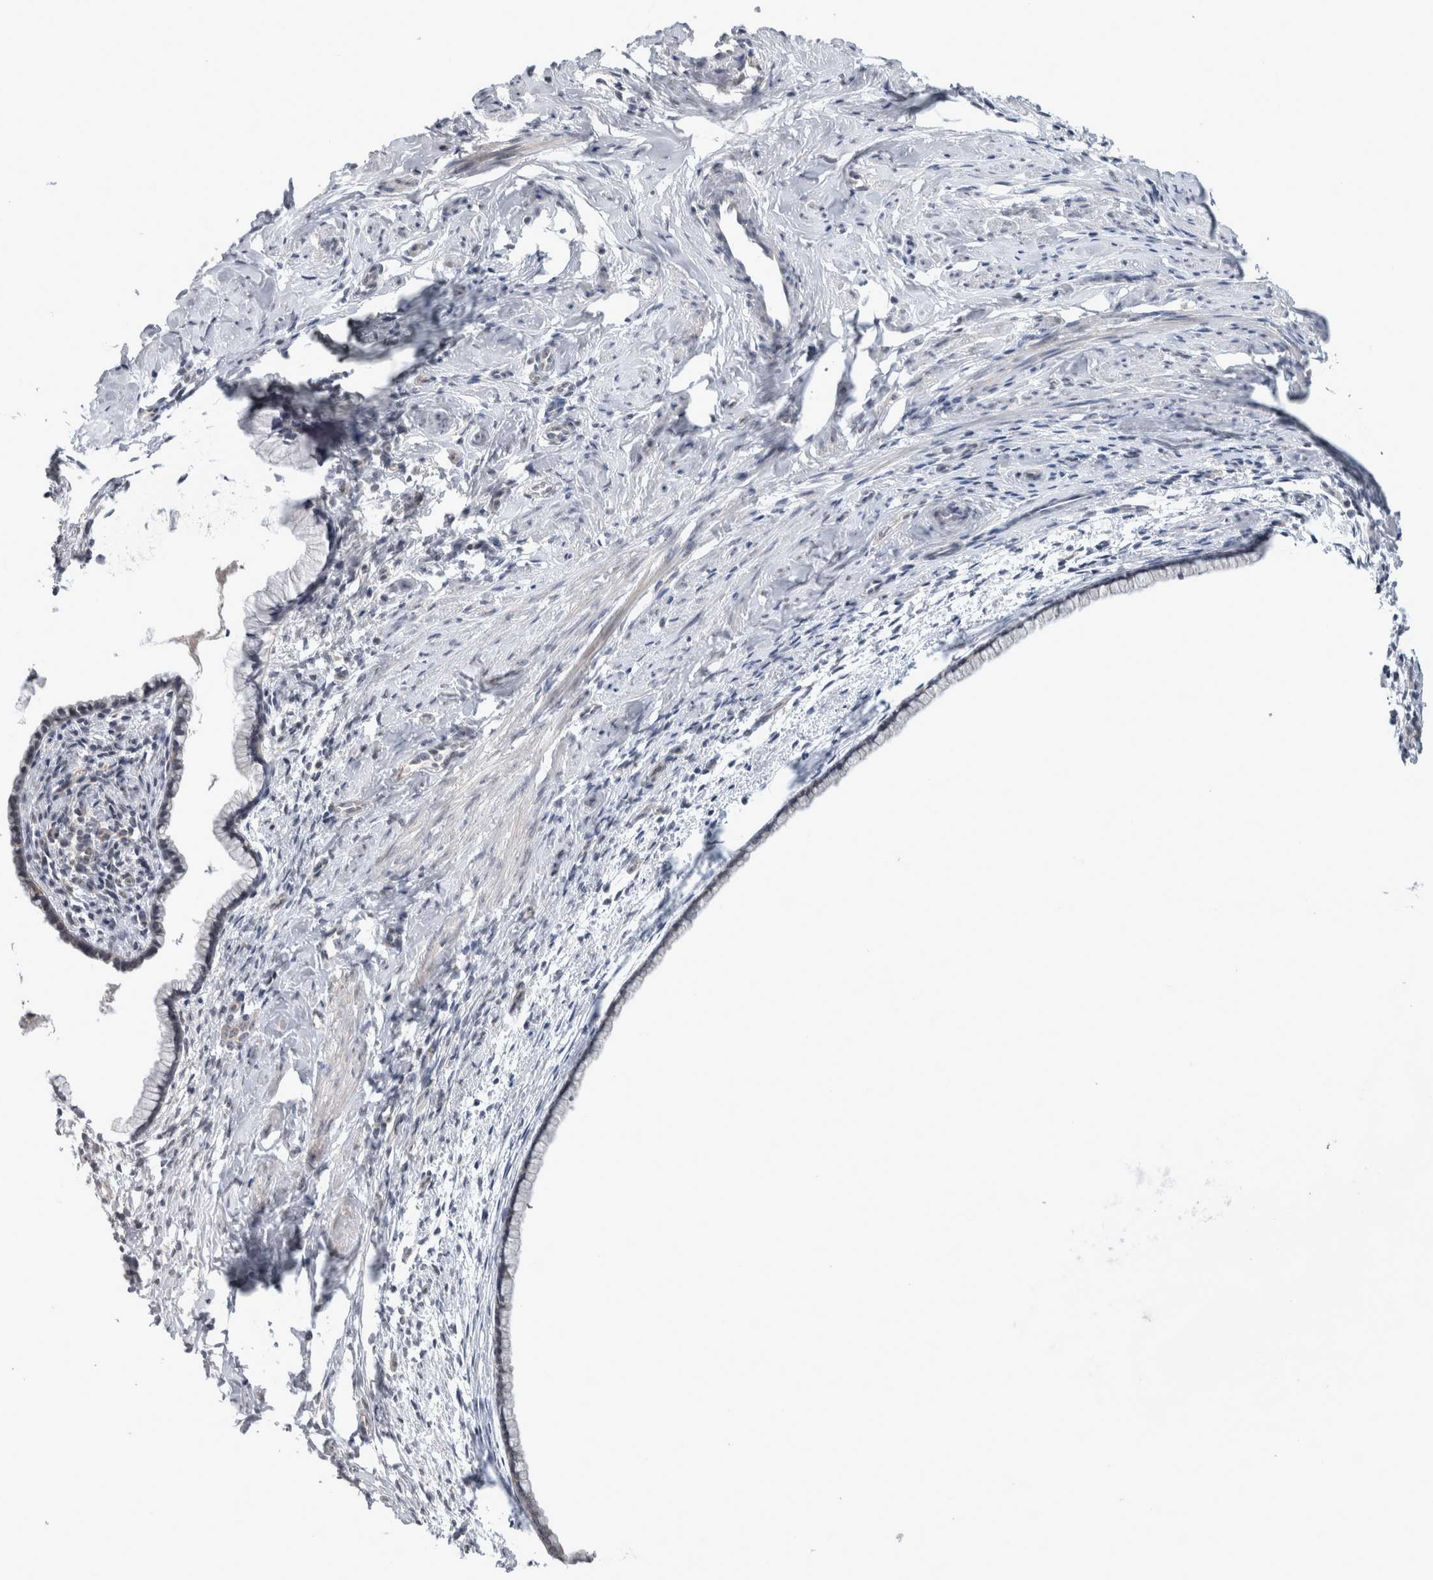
{"staining": {"intensity": "negative", "quantity": "none", "location": "none"}, "tissue": "cervix", "cell_type": "Glandular cells", "image_type": "normal", "snomed": [{"axis": "morphology", "description": "Normal tissue, NOS"}, {"axis": "topography", "description": "Cervix"}], "caption": "Immunohistochemical staining of normal cervix demonstrates no significant positivity in glandular cells. Brightfield microscopy of immunohistochemistry stained with DAB (brown) and hematoxylin (blue), captured at high magnification.", "gene": "RBM28", "patient": {"sex": "female", "age": 75}}